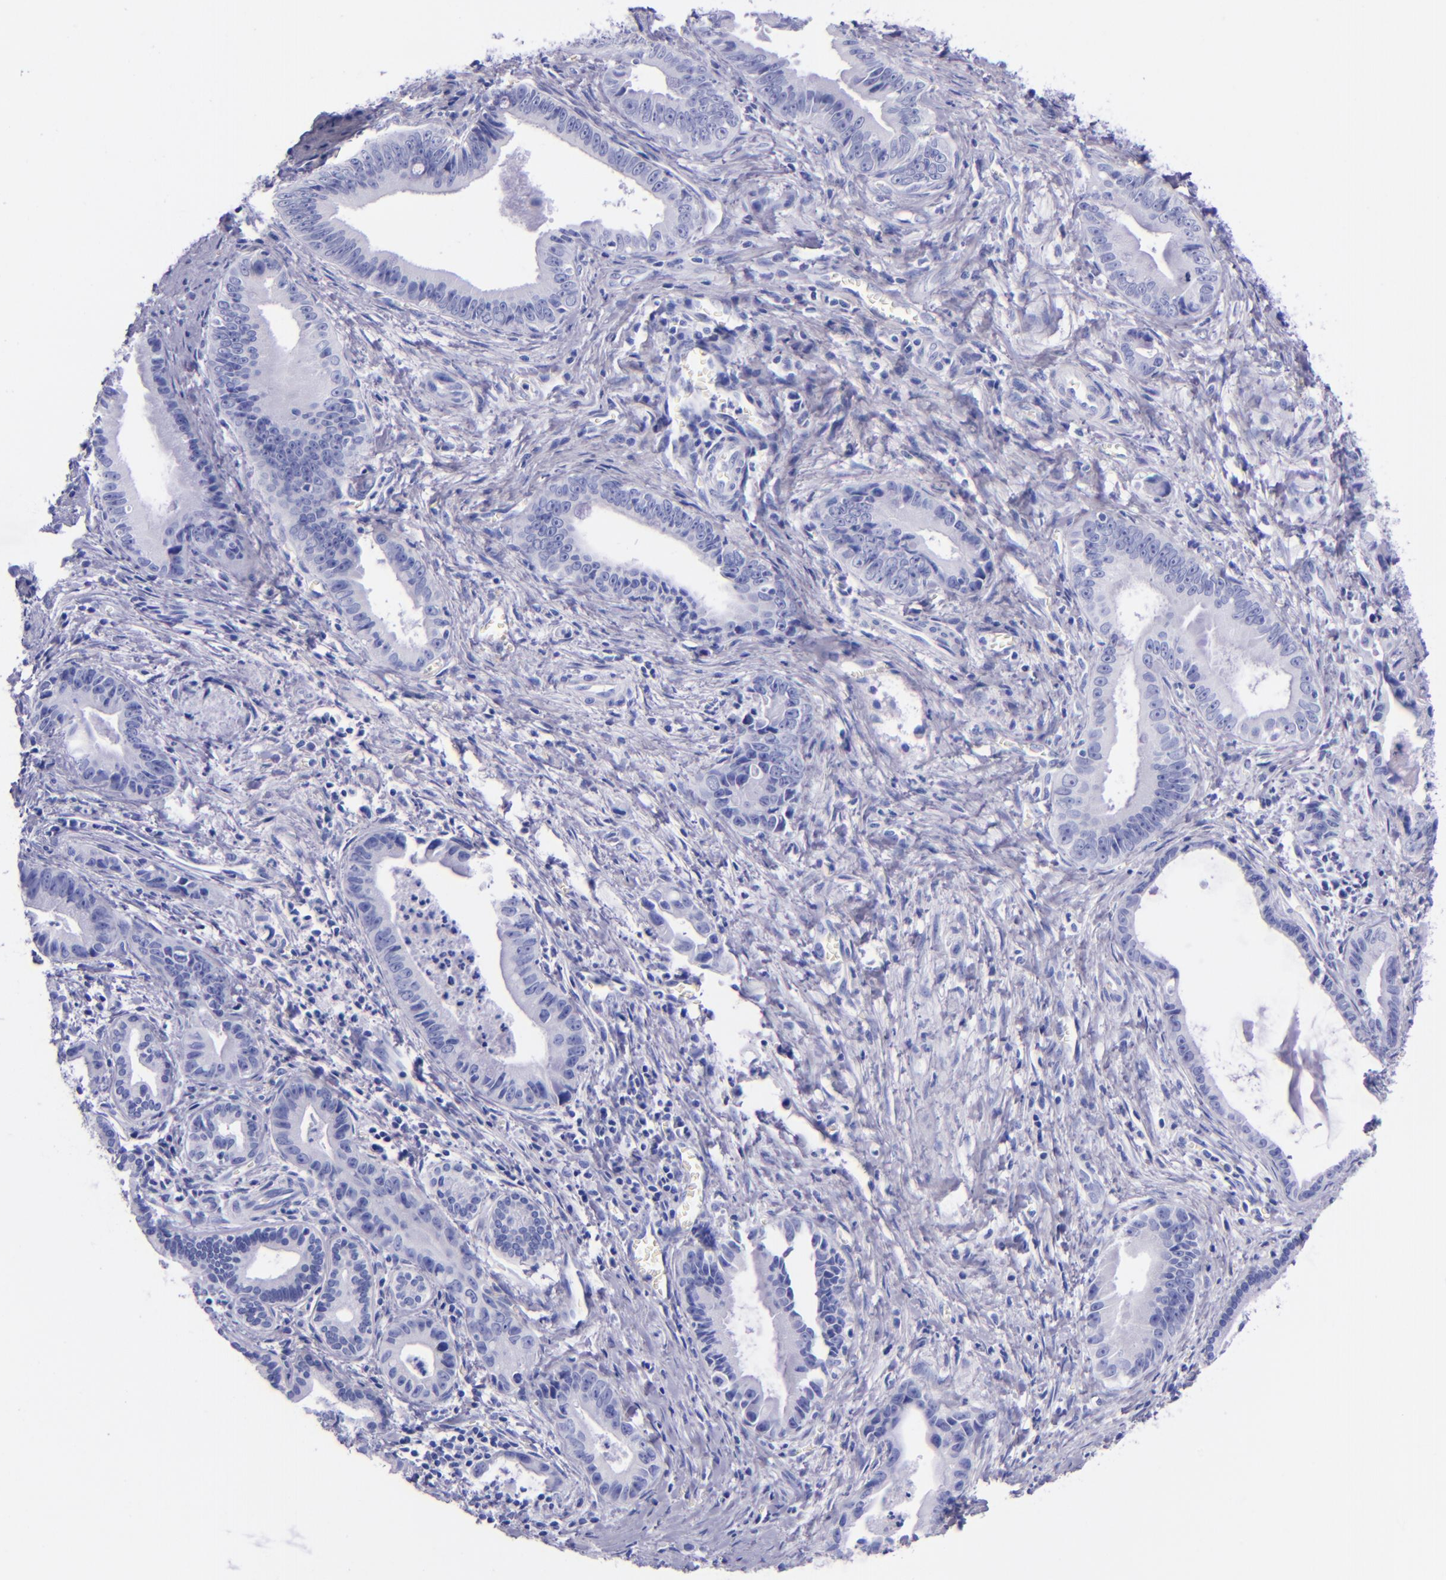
{"staining": {"intensity": "negative", "quantity": "none", "location": "none"}, "tissue": "liver cancer", "cell_type": "Tumor cells", "image_type": "cancer", "snomed": [{"axis": "morphology", "description": "Cholangiocarcinoma"}, {"axis": "topography", "description": "Liver"}], "caption": "Immunohistochemistry histopathology image of neoplastic tissue: human liver cancer stained with DAB (3,3'-diaminobenzidine) reveals no significant protein staining in tumor cells.", "gene": "LAG3", "patient": {"sex": "female", "age": 55}}